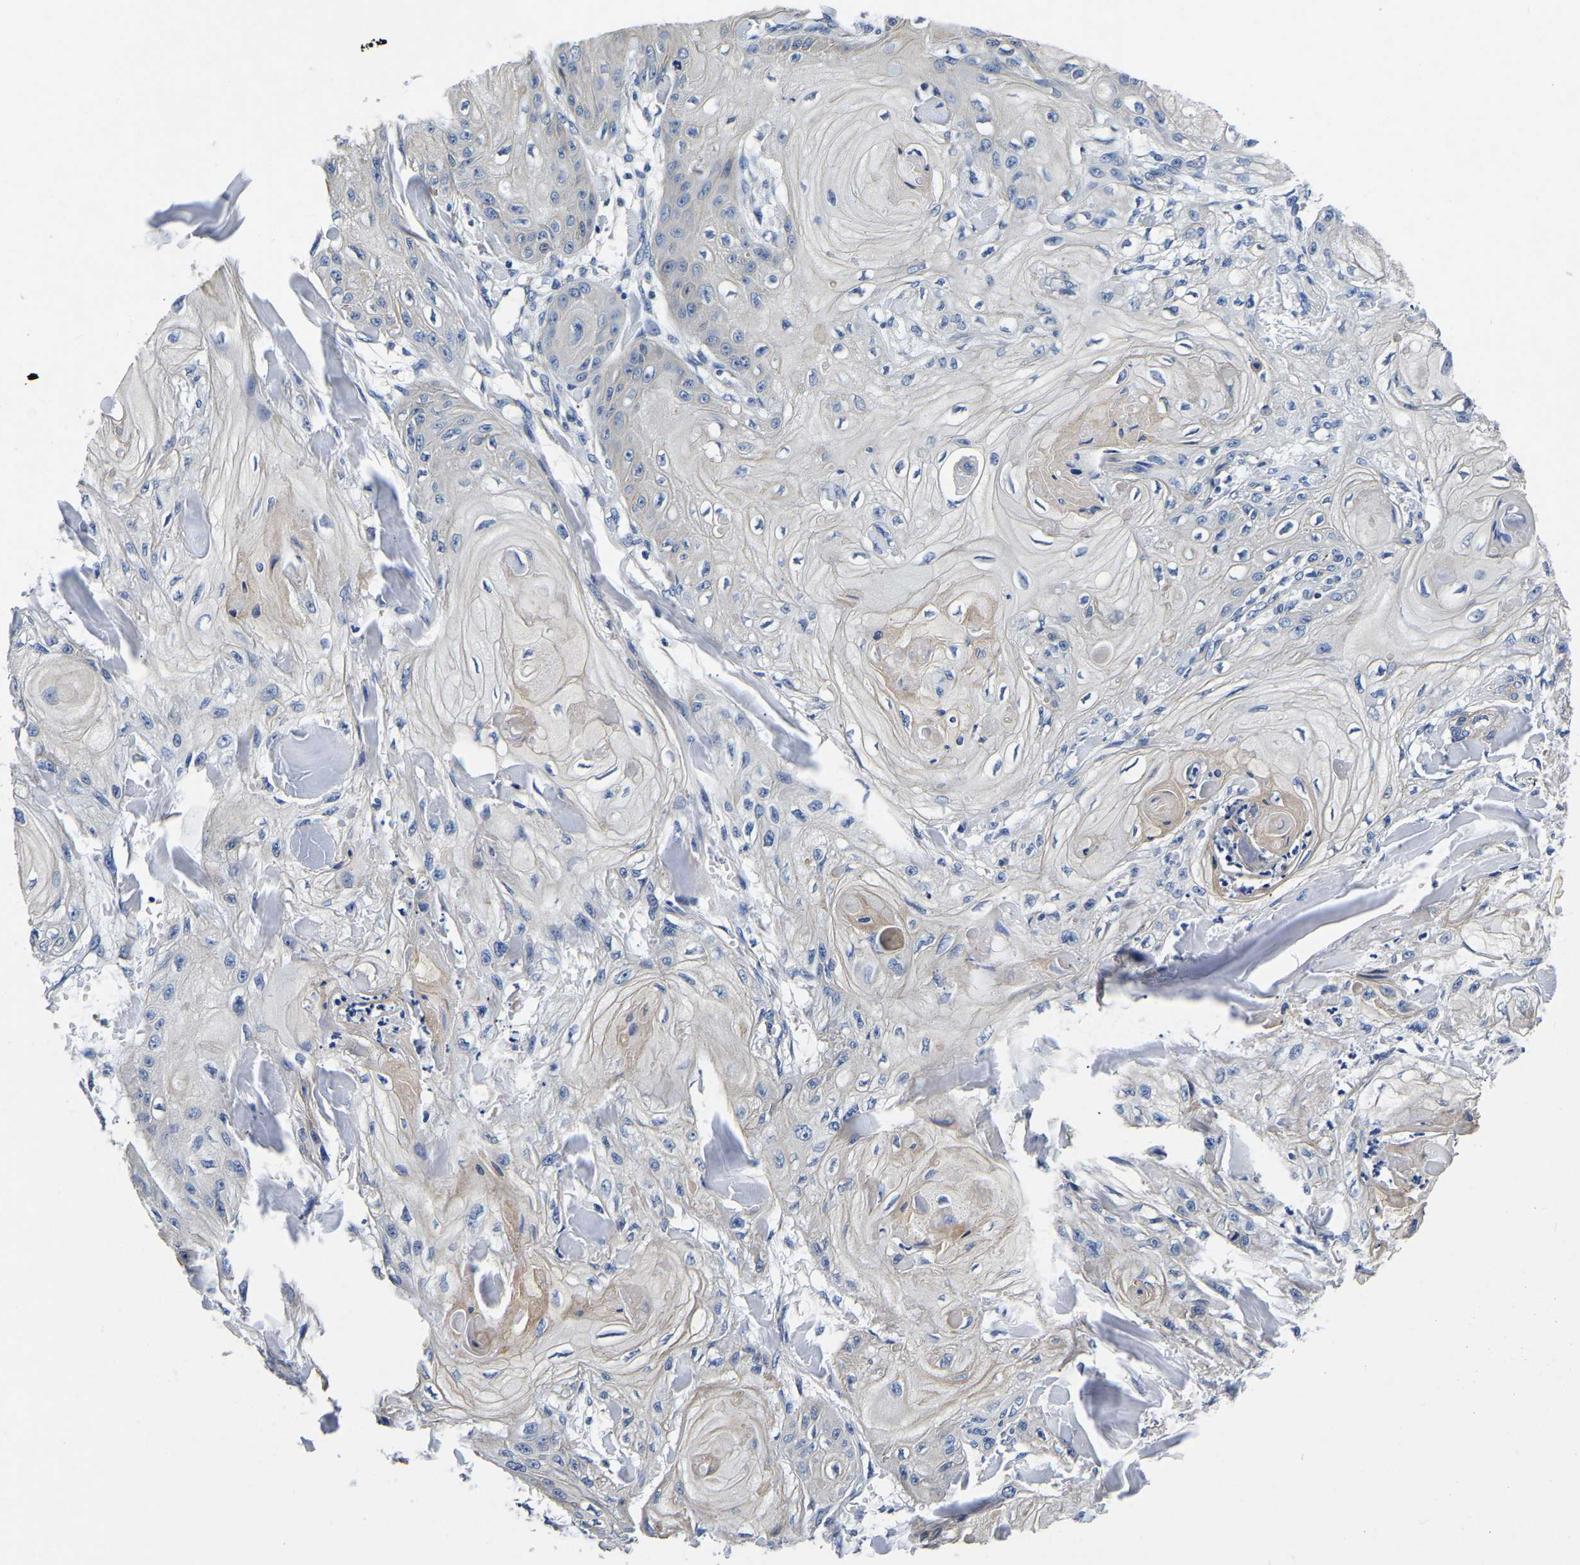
{"staining": {"intensity": "negative", "quantity": "none", "location": "none"}, "tissue": "skin cancer", "cell_type": "Tumor cells", "image_type": "cancer", "snomed": [{"axis": "morphology", "description": "Squamous cell carcinoma, NOS"}, {"axis": "topography", "description": "Skin"}], "caption": "Immunohistochemical staining of skin cancer (squamous cell carcinoma) displays no significant expression in tumor cells.", "gene": "KCTD17", "patient": {"sex": "male", "age": 74}}